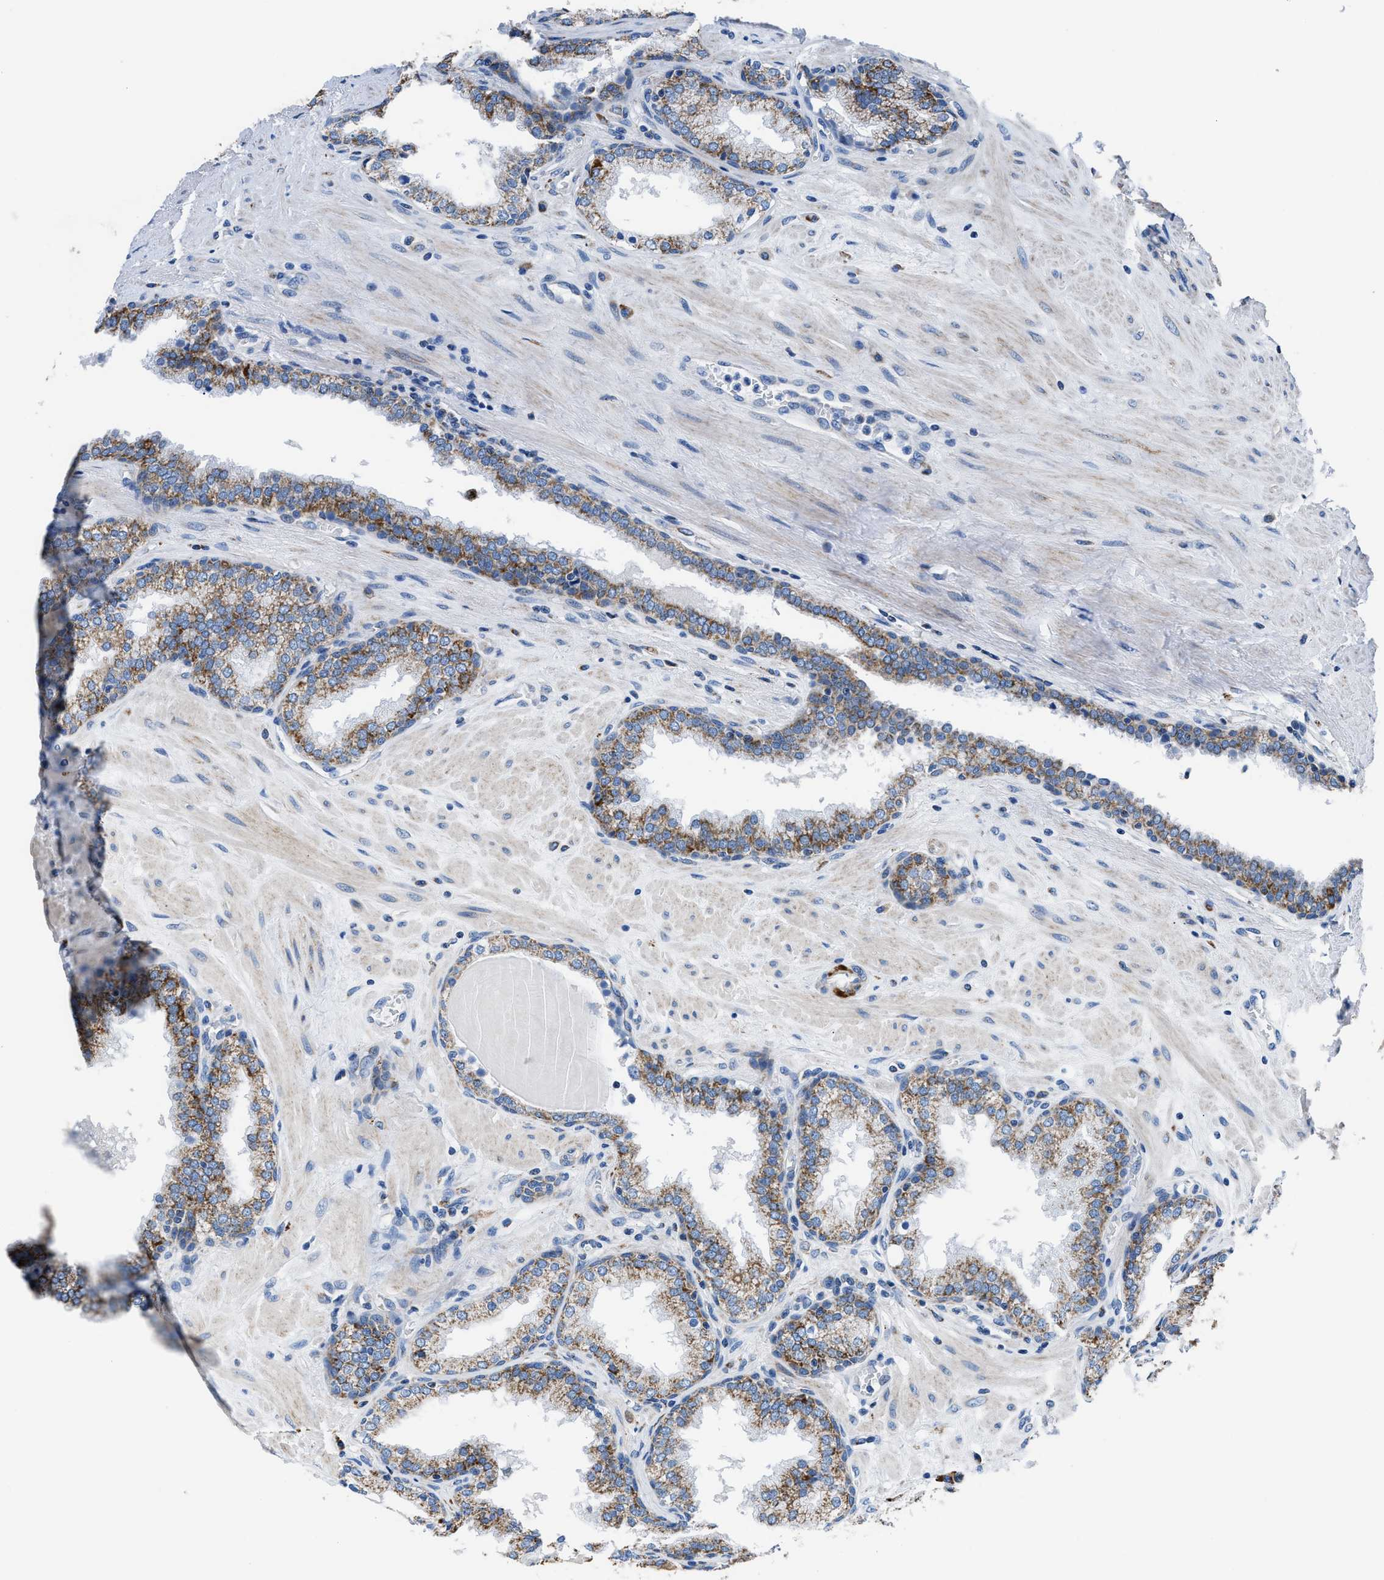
{"staining": {"intensity": "moderate", "quantity": ">75%", "location": "cytoplasmic/membranous"}, "tissue": "prostate", "cell_type": "Glandular cells", "image_type": "normal", "snomed": [{"axis": "morphology", "description": "Normal tissue, NOS"}, {"axis": "topography", "description": "Prostate"}], "caption": "This photomicrograph shows IHC staining of benign prostate, with medium moderate cytoplasmic/membranous positivity in about >75% of glandular cells.", "gene": "ZDHHC3", "patient": {"sex": "male", "age": 51}}